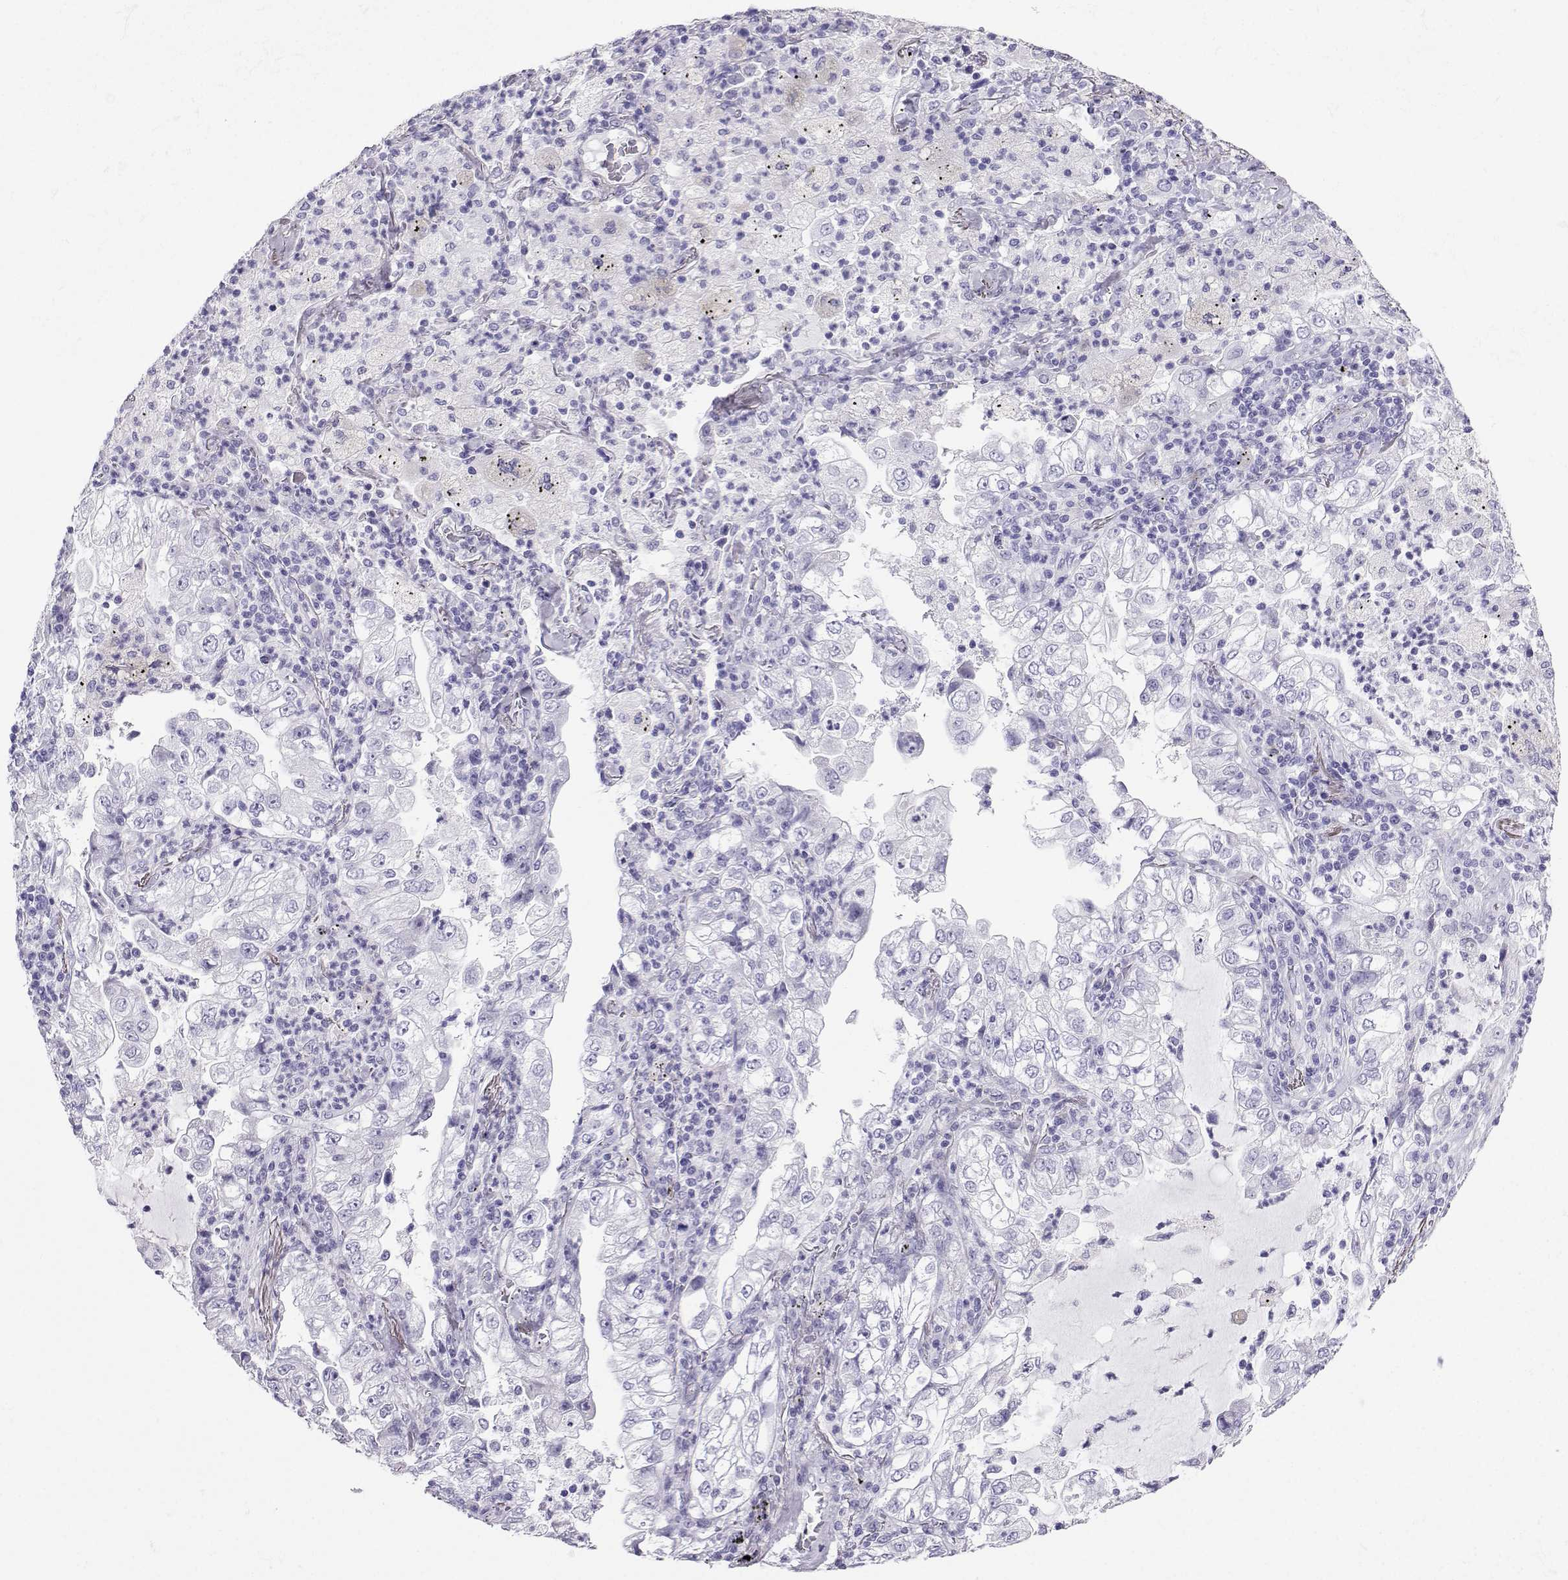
{"staining": {"intensity": "negative", "quantity": "none", "location": "none"}, "tissue": "lung cancer", "cell_type": "Tumor cells", "image_type": "cancer", "snomed": [{"axis": "morphology", "description": "Adenocarcinoma, NOS"}, {"axis": "topography", "description": "Lung"}], "caption": "Protein analysis of lung cancer (adenocarcinoma) demonstrates no significant expression in tumor cells.", "gene": "CD109", "patient": {"sex": "female", "age": 73}}